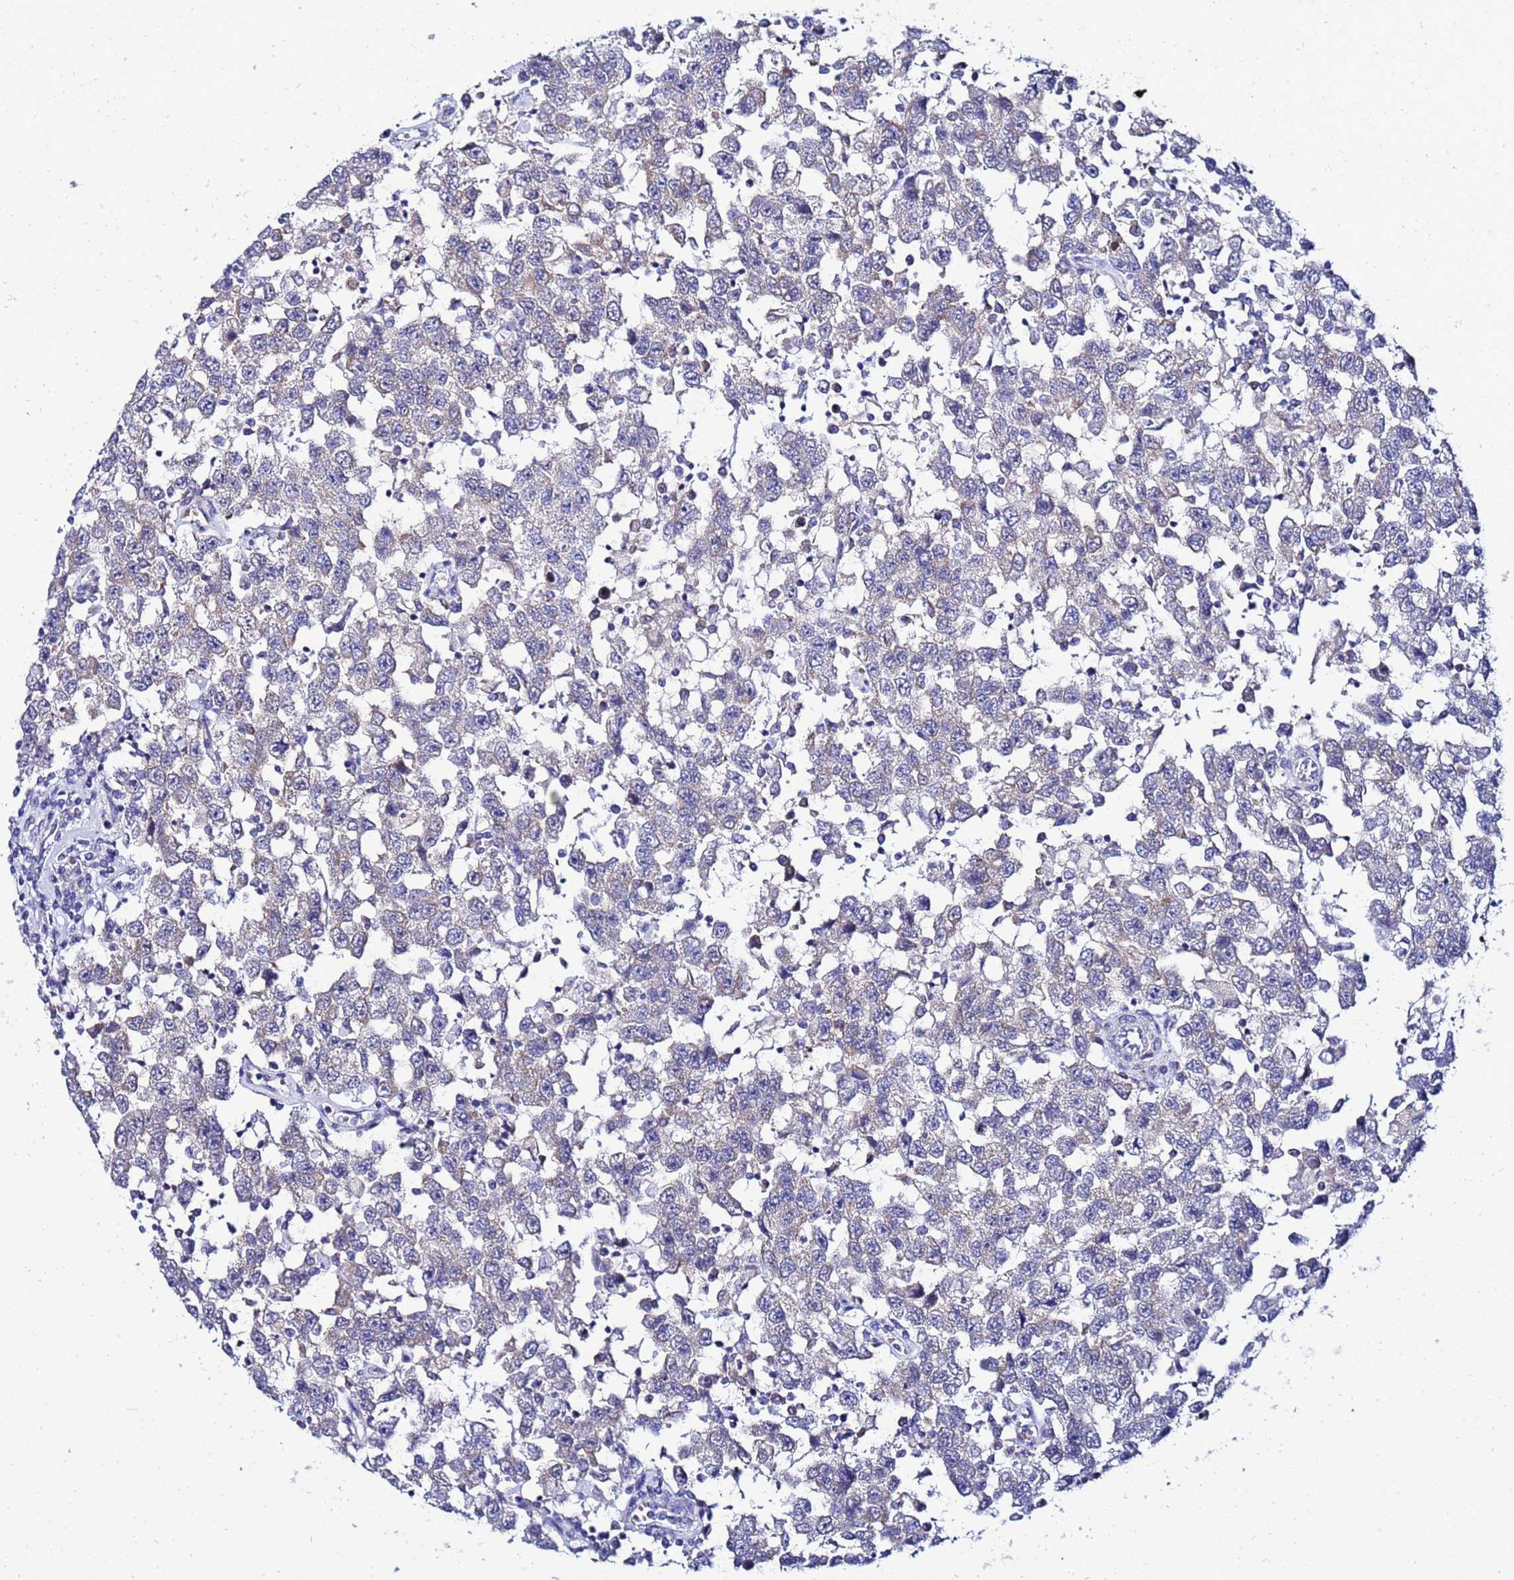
{"staining": {"intensity": "negative", "quantity": "none", "location": "none"}, "tissue": "testis cancer", "cell_type": "Tumor cells", "image_type": "cancer", "snomed": [{"axis": "morphology", "description": "Seminoma, NOS"}, {"axis": "topography", "description": "Testis"}], "caption": "Protein analysis of testis seminoma demonstrates no significant expression in tumor cells. (IHC, brightfield microscopy, high magnification).", "gene": "FAHD2A", "patient": {"sex": "male", "age": 41}}